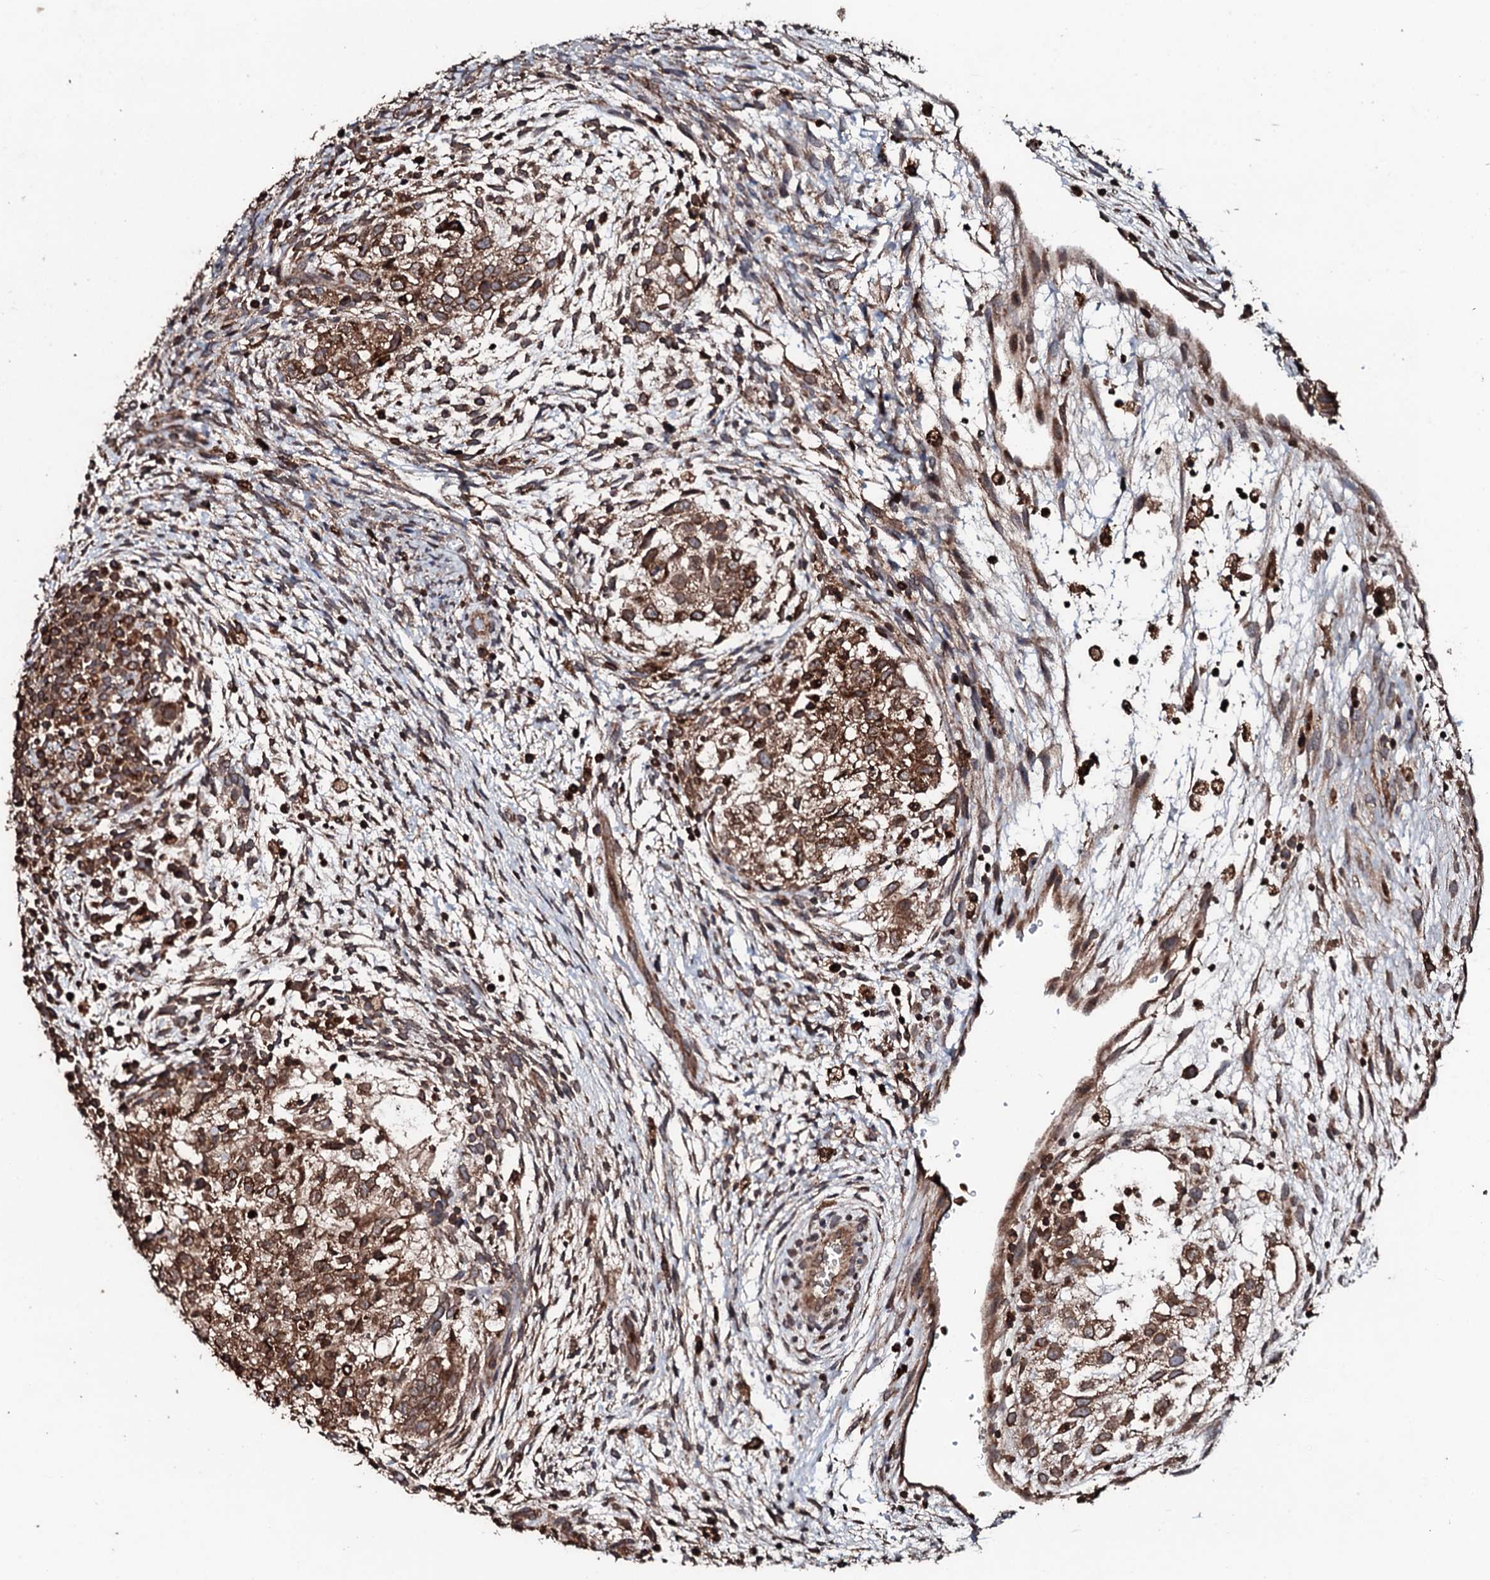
{"staining": {"intensity": "strong", "quantity": ">75%", "location": "cytoplasmic/membranous"}, "tissue": "testis cancer", "cell_type": "Tumor cells", "image_type": "cancer", "snomed": [{"axis": "morphology", "description": "Carcinoma, Embryonal, NOS"}, {"axis": "topography", "description": "Testis"}], "caption": "Strong cytoplasmic/membranous protein expression is seen in about >75% of tumor cells in testis embryonal carcinoma.", "gene": "SDHAF2", "patient": {"sex": "male", "age": 37}}